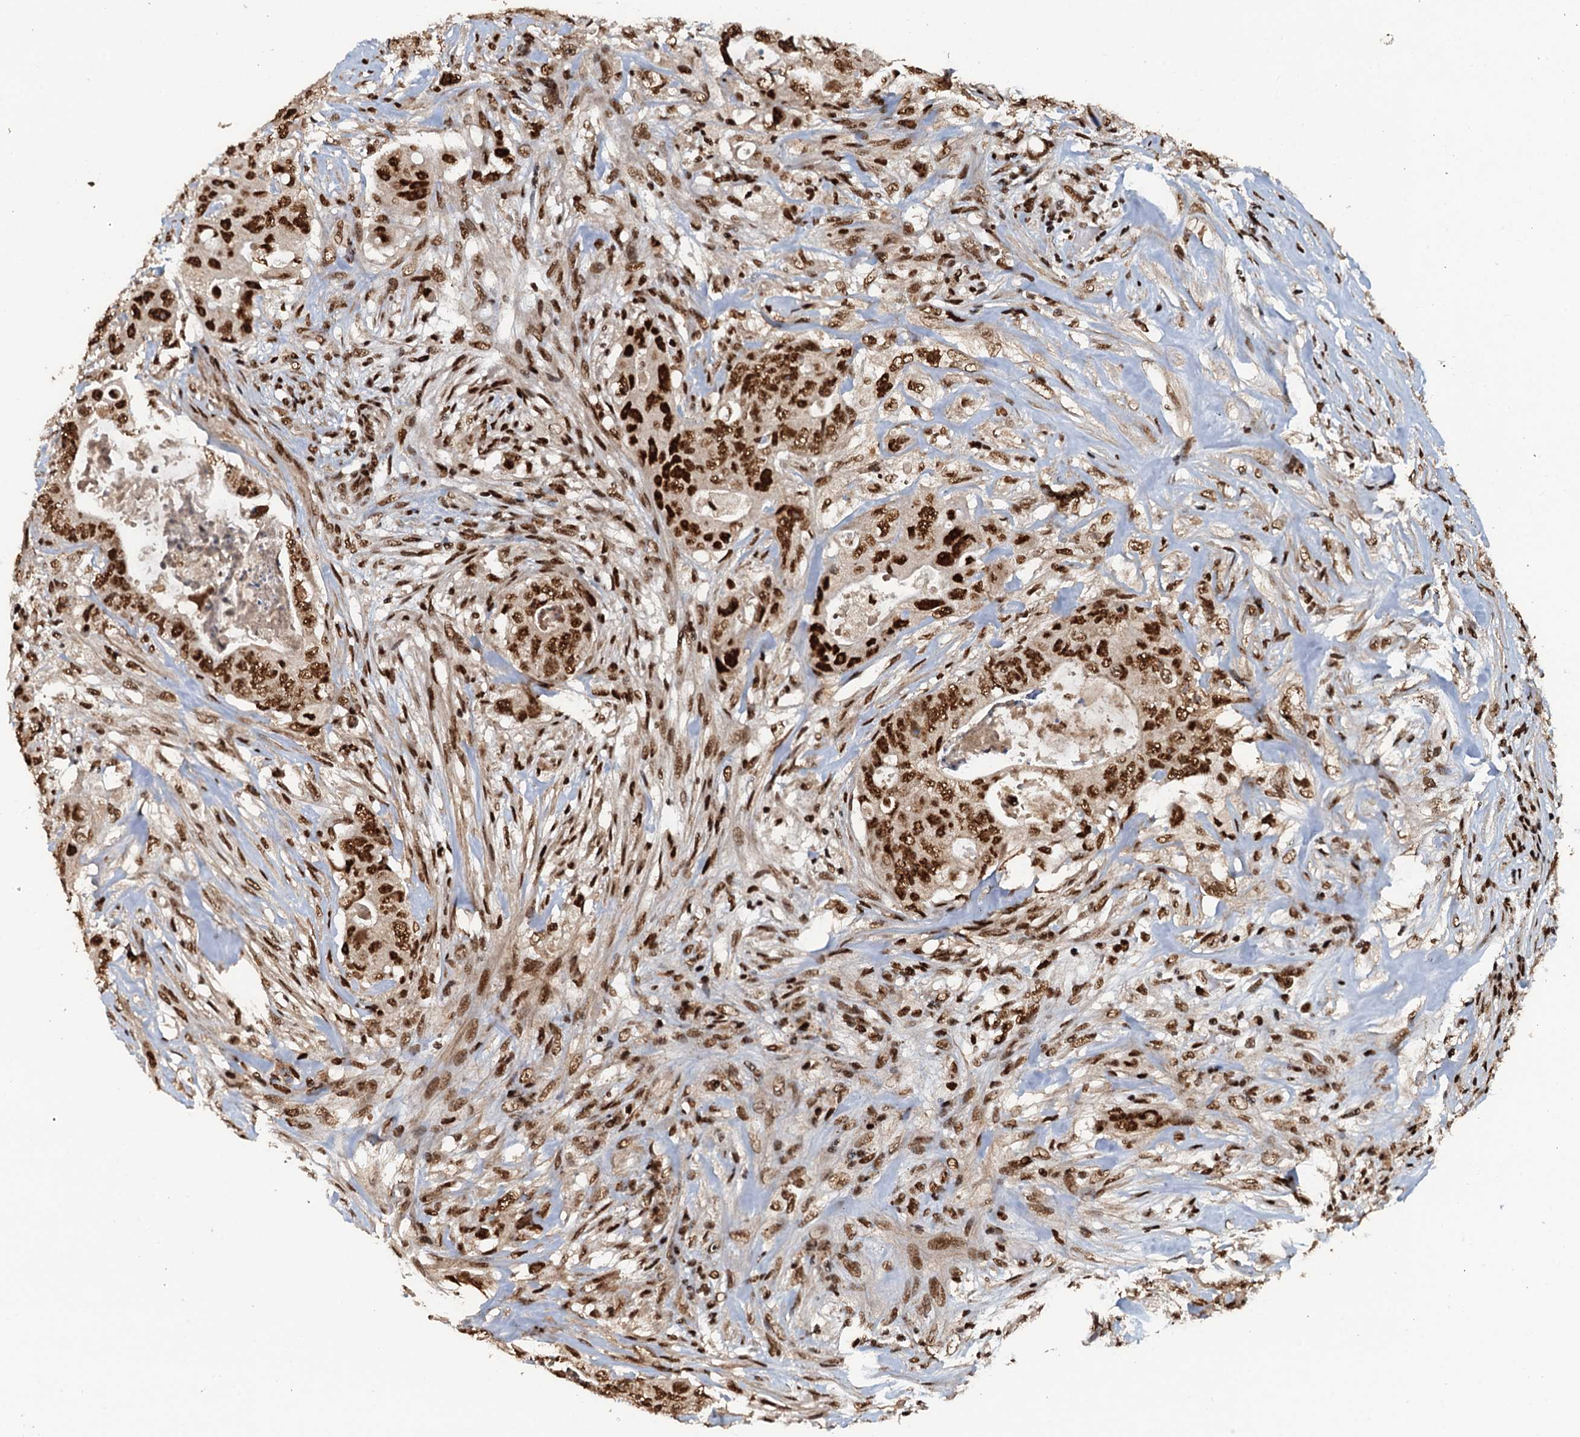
{"staining": {"intensity": "strong", "quantity": ">75%", "location": "nuclear"}, "tissue": "colorectal cancer", "cell_type": "Tumor cells", "image_type": "cancer", "snomed": [{"axis": "morphology", "description": "Adenocarcinoma, NOS"}, {"axis": "topography", "description": "Colon"}], "caption": "This is an image of IHC staining of colorectal cancer (adenocarcinoma), which shows strong positivity in the nuclear of tumor cells.", "gene": "ZC3H18", "patient": {"sex": "female", "age": 46}}